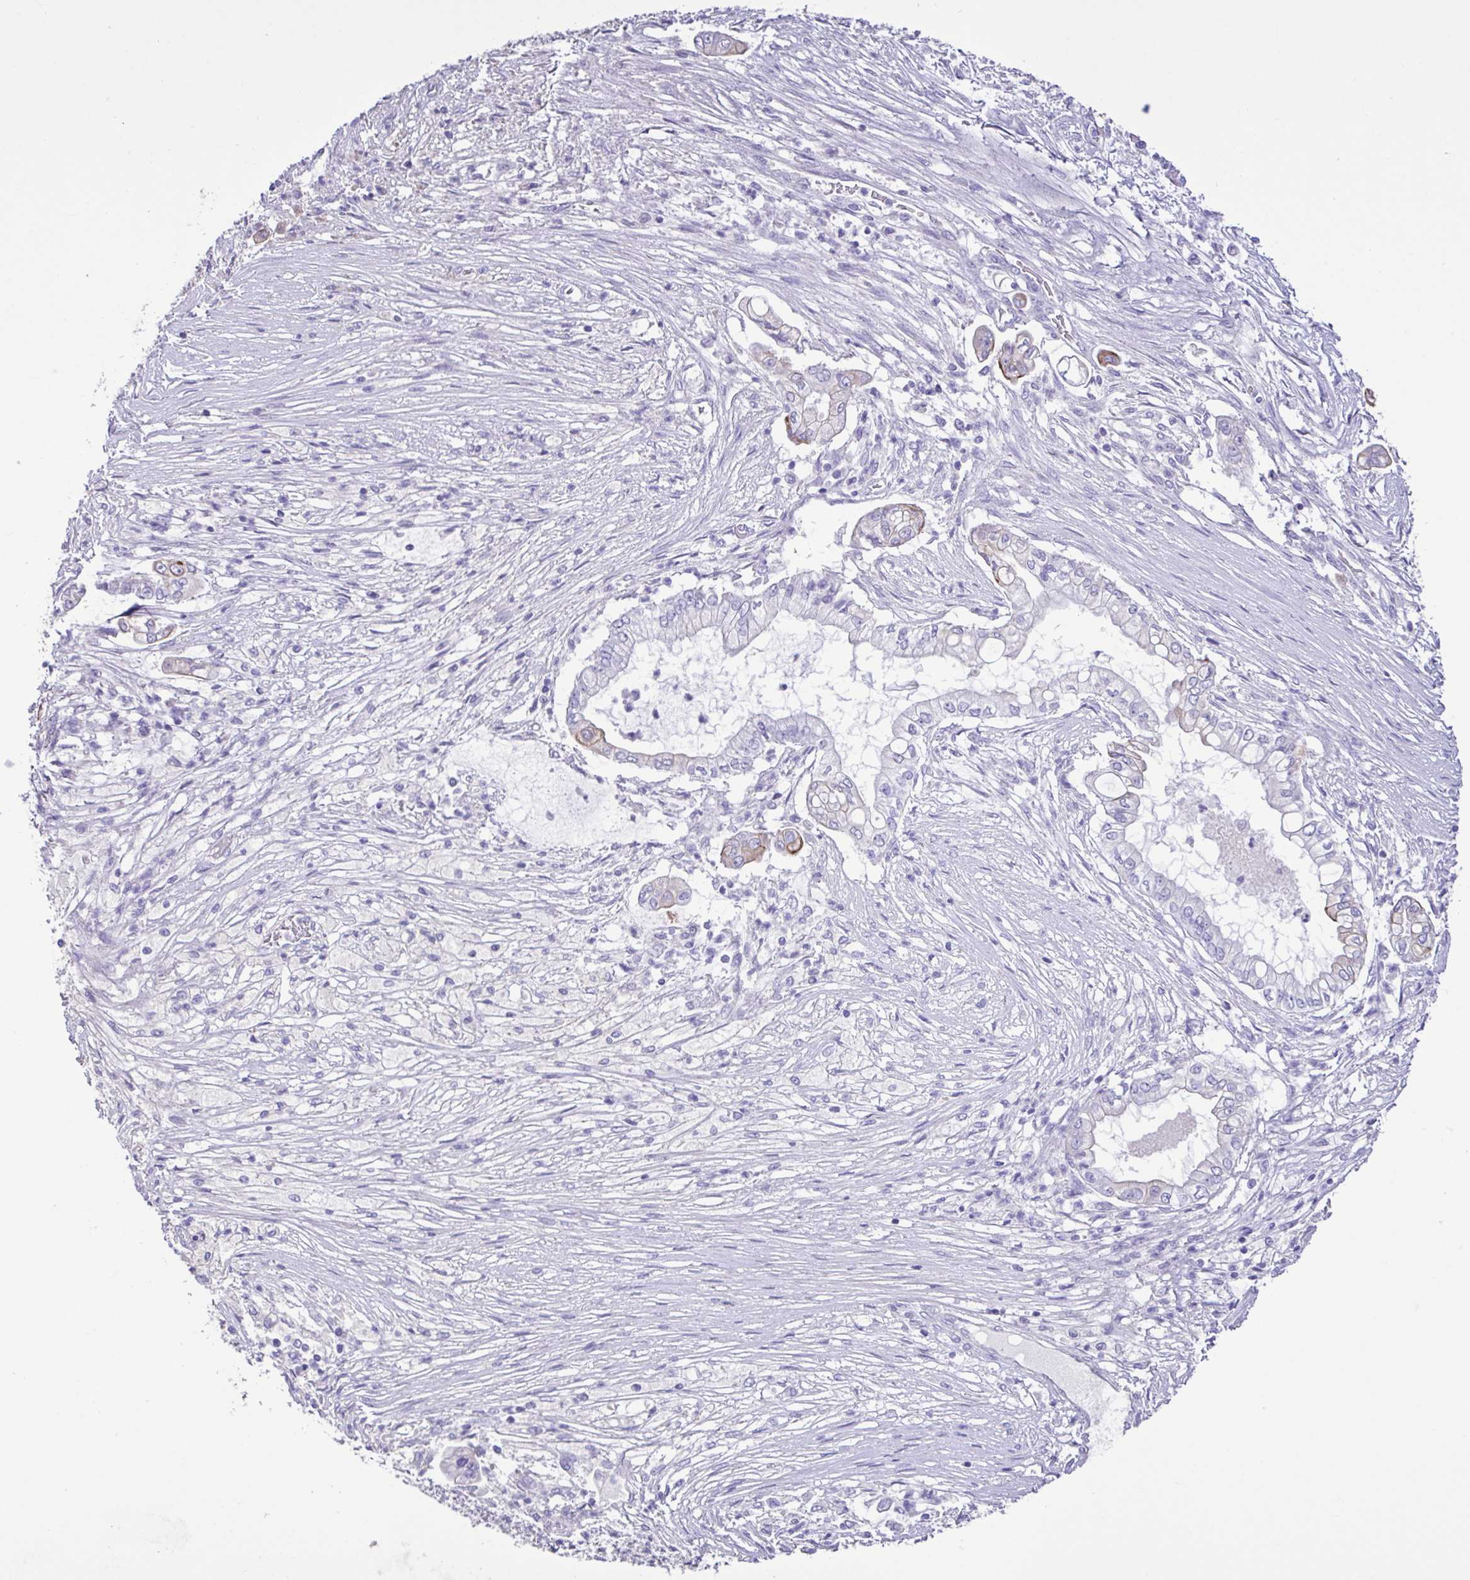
{"staining": {"intensity": "negative", "quantity": "none", "location": "none"}, "tissue": "pancreatic cancer", "cell_type": "Tumor cells", "image_type": "cancer", "snomed": [{"axis": "morphology", "description": "Adenocarcinoma, NOS"}, {"axis": "topography", "description": "Pancreas"}], "caption": "DAB (3,3'-diaminobenzidine) immunohistochemical staining of human adenocarcinoma (pancreatic) displays no significant staining in tumor cells.", "gene": "PLA2G4E", "patient": {"sex": "female", "age": 69}}